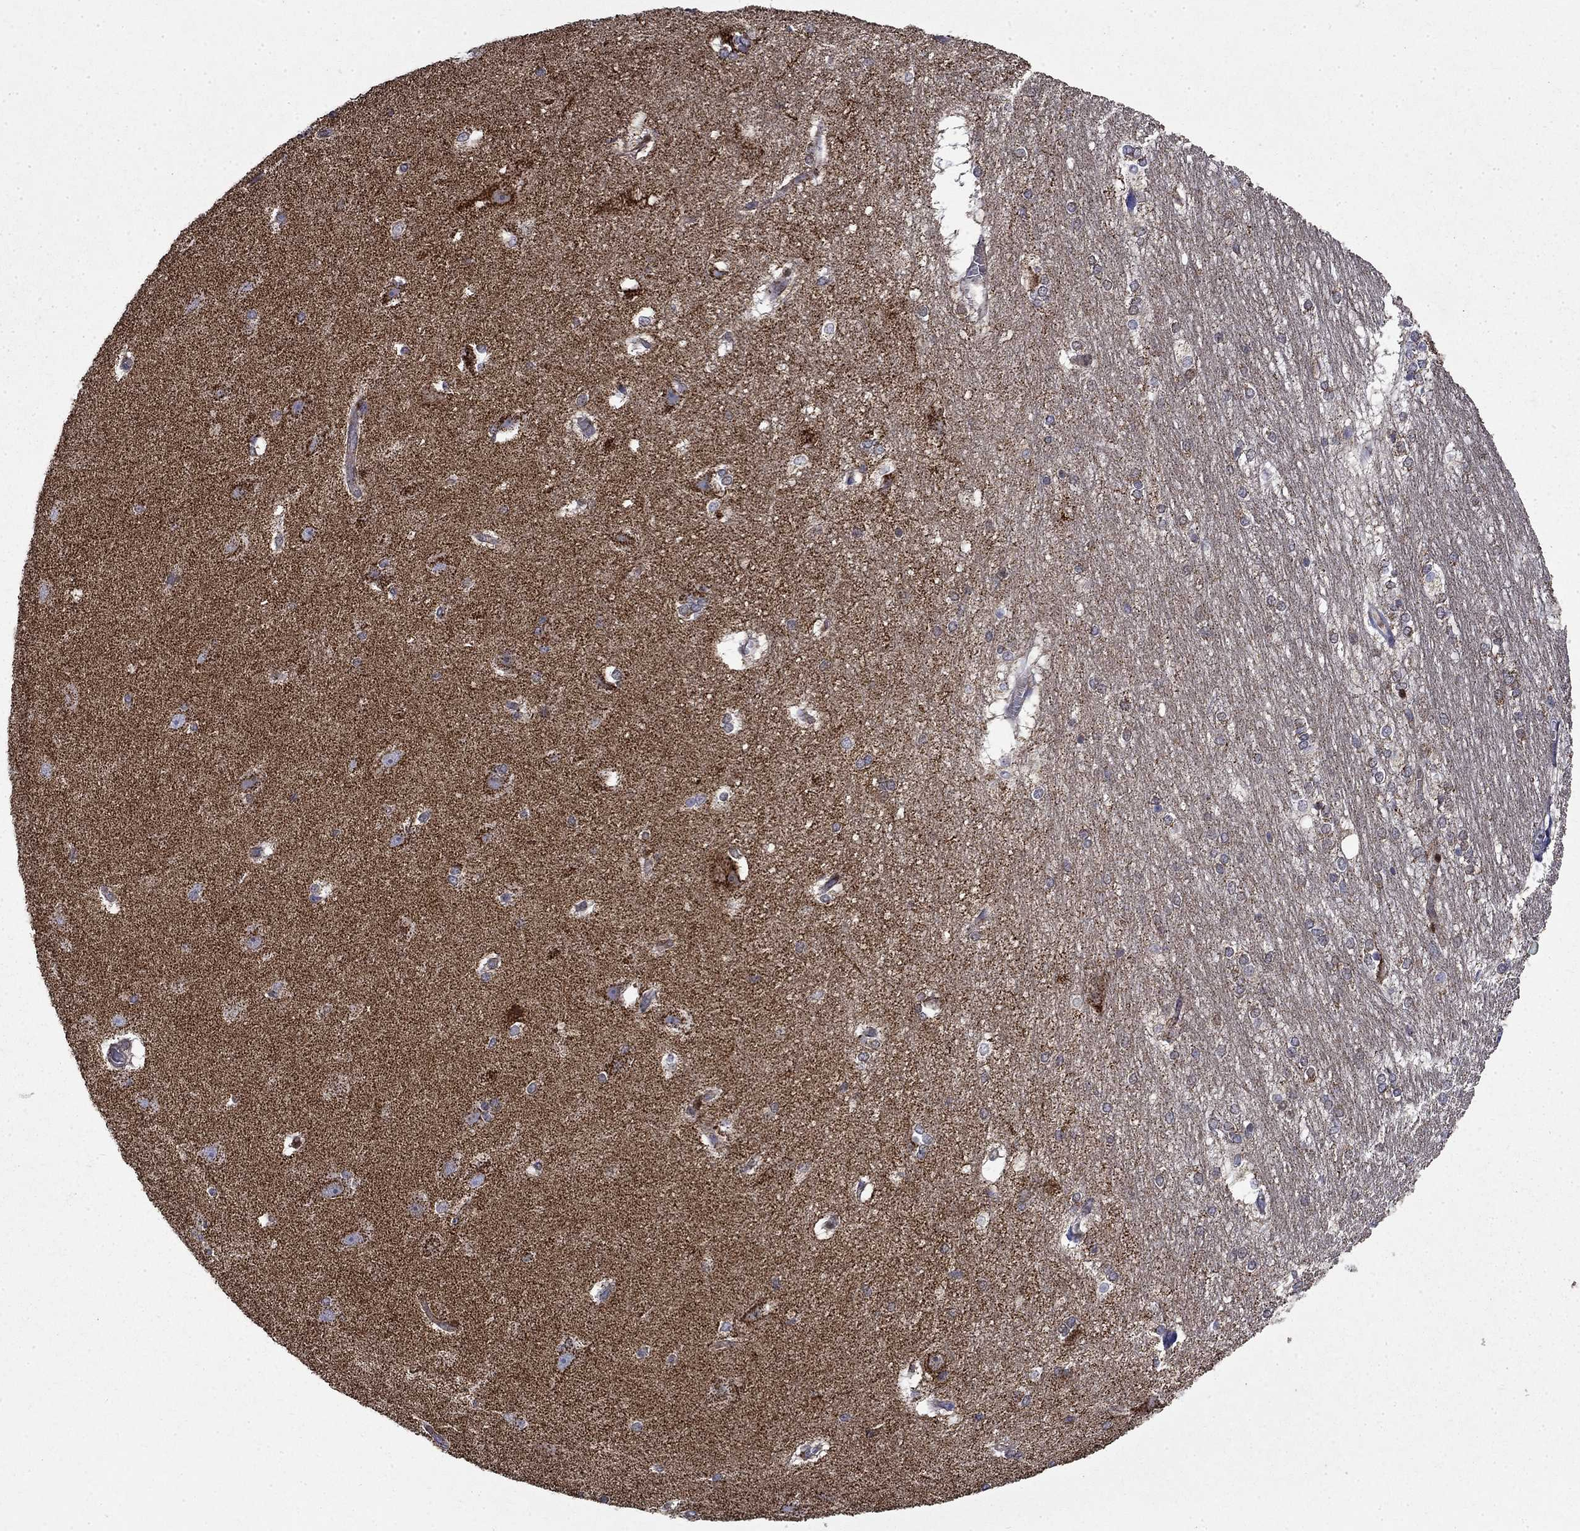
{"staining": {"intensity": "negative", "quantity": "none", "location": "none"}, "tissue": "hippocampus", "cell_type": "Glial cells", "image_type": "normal", "snomed": [{"axis": "morphology", "description": "Normal tissue, NOS"}, {"axis": "topography", "description": "Cerebral cortex"}, {"axis": "topography", "description": "Hippocampus"}], "caption": "Immunohistochemical staining of benign human hippocampus demonstrates no significant staining in glial cells. Brightfield microscopy of immunohistochemistry (IHC) stained with DAB (brown) and hematoxylin (blue), captured at high magnification.", "gene": "PCBP3", "patient": {"sex": "female", "age": 19}}